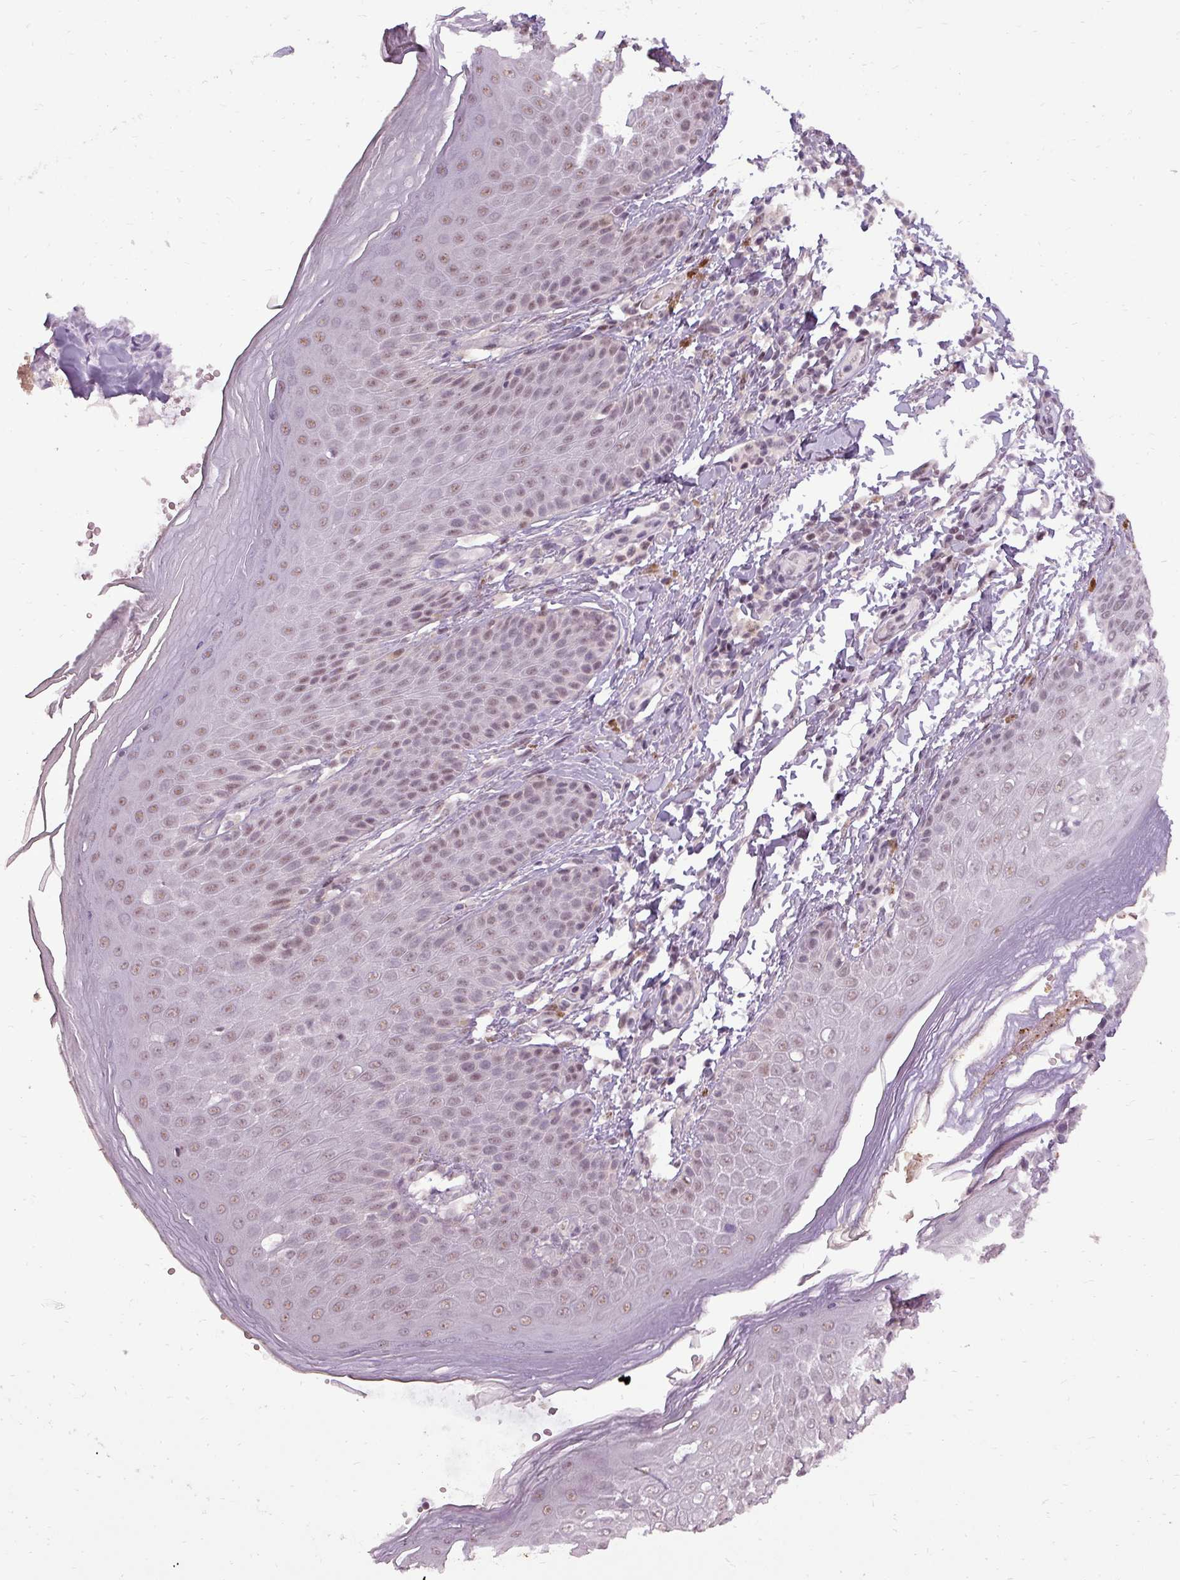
{"staining": {"intensity": "moderate", "quantity": "25%-75%", "location": "nuclear"}, "tissue": "skin", "cell_type": "Epidermal cells", "image_type": "normal", "snomed": [{"axis": "morphology", "description": "Normal tissue, NOS"}, {"axis": "topography", "description": "Peripheral nerve tissue"}], "caption": "Moderate nuclear positivity is appreciated in about 25%-75% of epidermal cells in unremarkable skin. Using DAB (3,3'-diaminobenzidine) (brown) and hematoxylin (blue) stains, captured at high magnification using brightfield microscopy.", "gene": "BCAS3", "patient": {"sex": "male", "age": 51}}